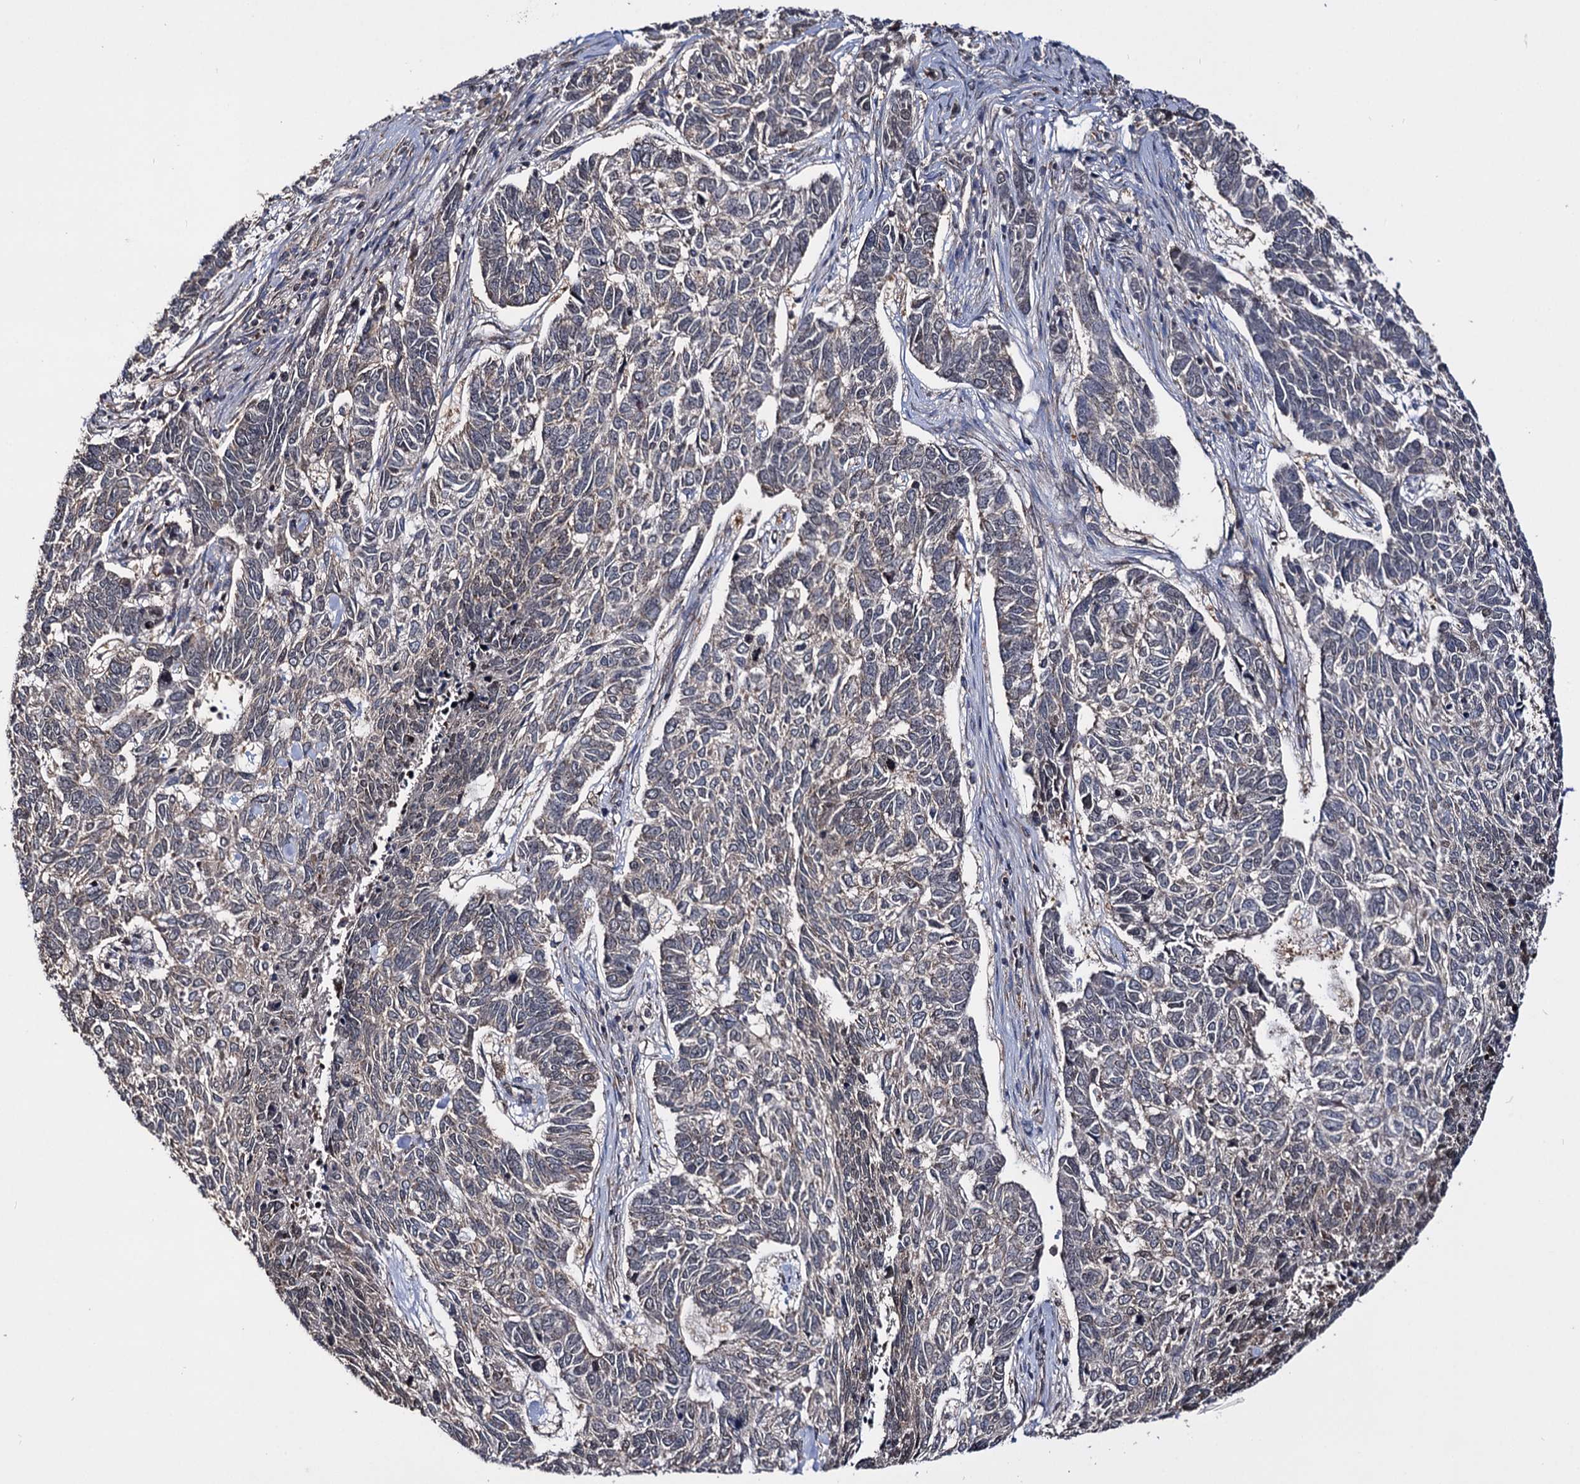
{"staining": {"intensity": "negative", "quantity": "none", "location": "none"}, "tissue": "skin cancer", "cell_type": "Tumor cells", "image_type": "cancer", "snomed": [{"axis": "morphology", "description": "Basal cell carcinoma"}, {"axis": "topography", "description": "Skin"}], "caption": "Immunohistochemical staining of human basal cell carcinoma (skin) demonstrates no significant expression in tumor cells.", "gene": "CEP76", "patient": {"sex": "female", "age": 65}}